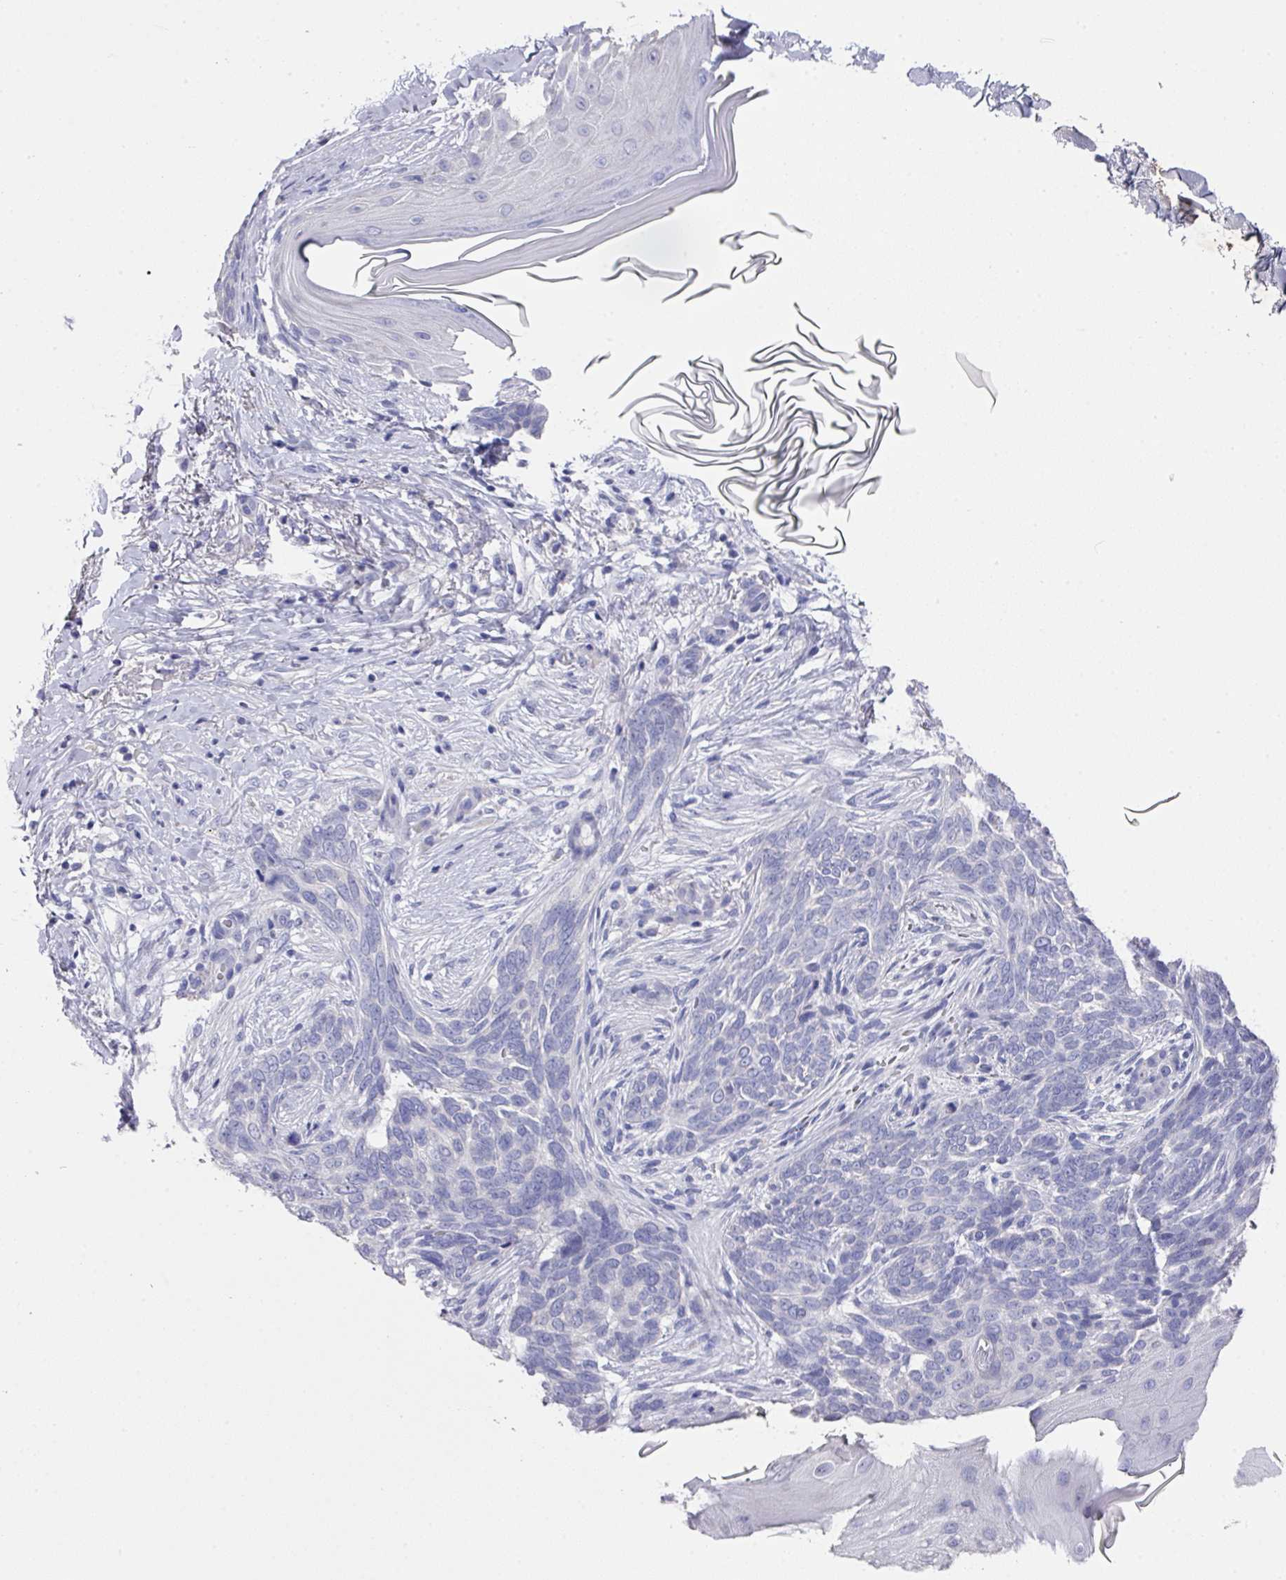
{"staining": {"intensity": "negative", "quantity": "none", "location": "none"}, "tissue": "skin cancer", "cell_type": "Tumor cells", "image_type": "cancer", "snomed": [{"axis": "morphology", "description": "Normal tissue, NOS"}, {"axis": "morphology", "description": "Basal cell carcinoma"}, {"axis": "topography", "description": "Skin"}], "caption": "Skin basal cell carcinoma stained for a protein using IHC demonstrates no expression tumor cells.", "gene": "DAZL", "patient": {"sex": "female", "age": 67}}